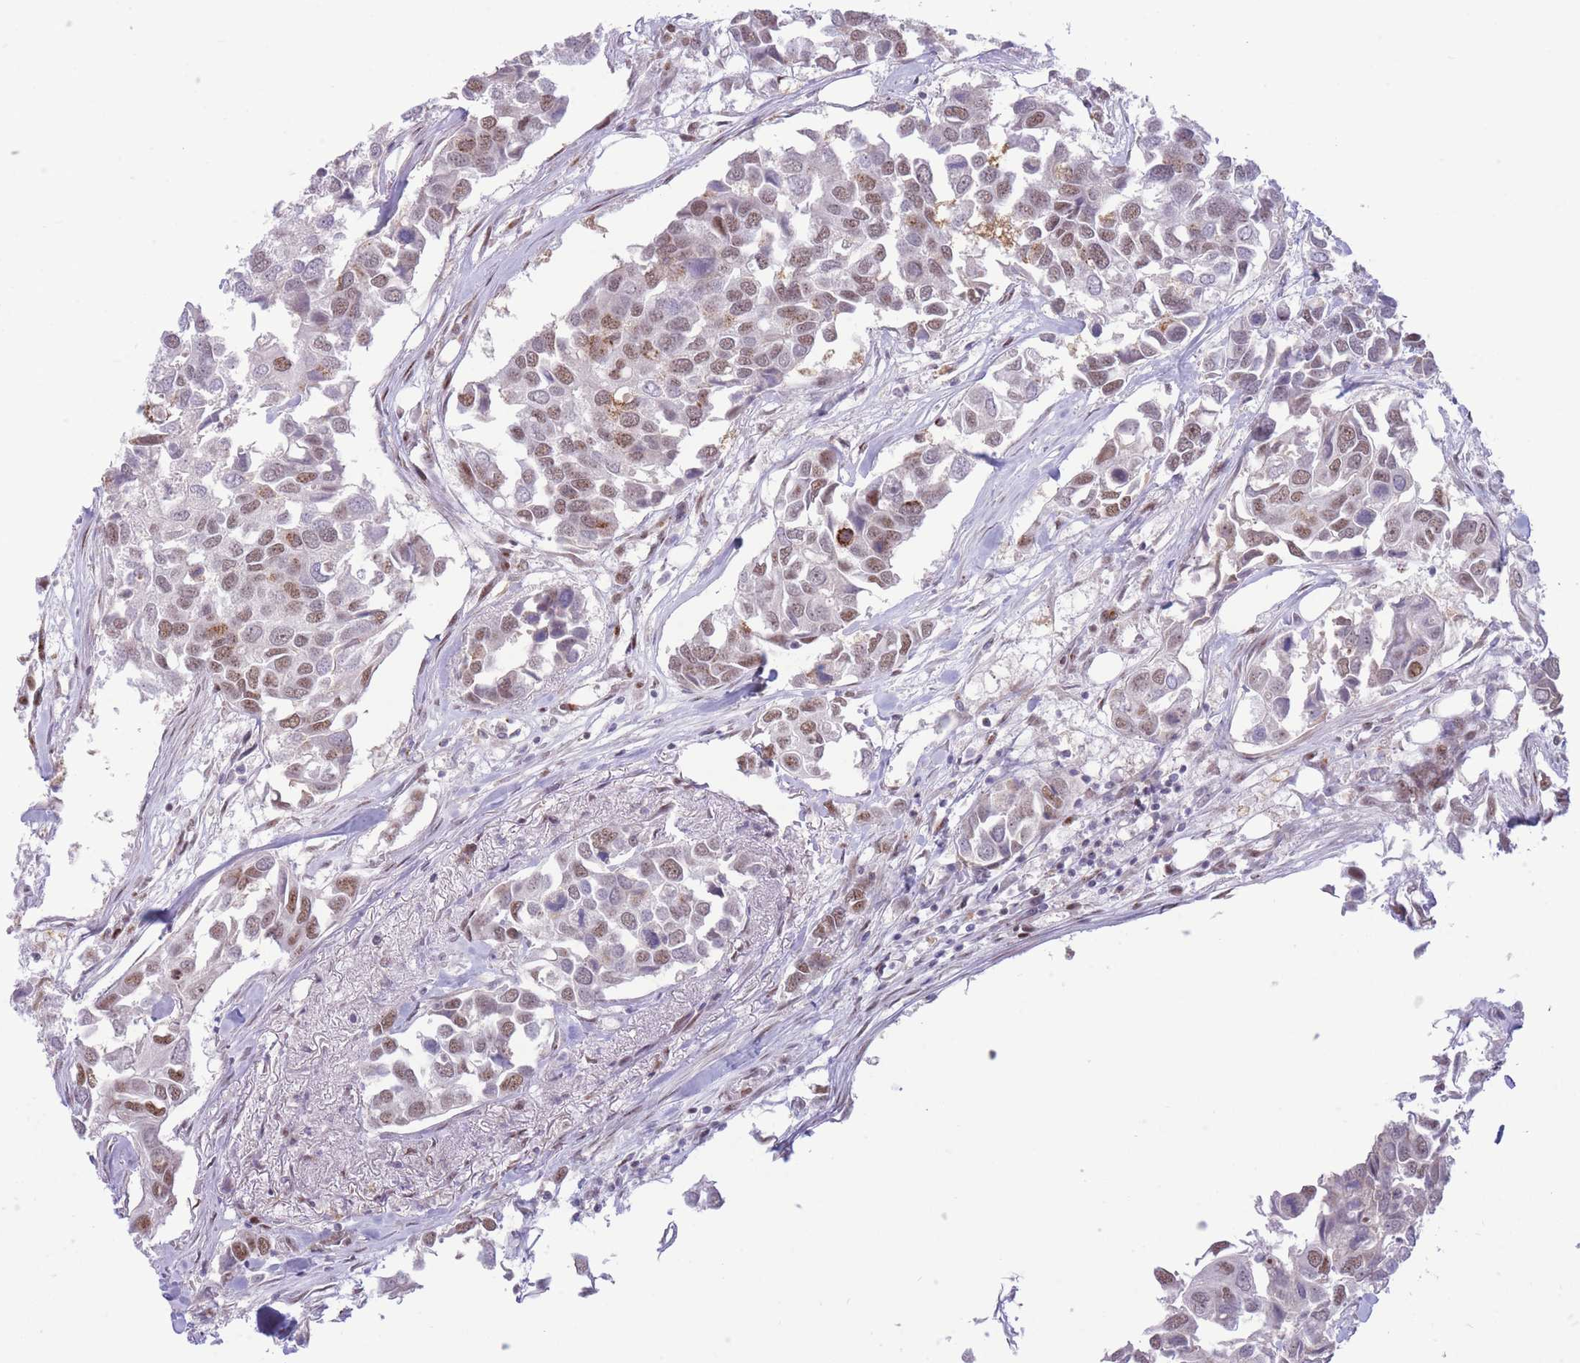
{"staining": {"intensity": "moderate", "quantity": ">75%", "location": "cytoplasmic/membranous,nuclear"}, "tissue": "breast cancer", "cell_type": "Tumor cells", "image_type": "cancer", "snomed": [{"axis": "morphology", "description": "Duct carcinoma"}, {"axis": "topography", "description": "Breast"}], "caption": "Breast cancer tissue reveals moderate cytoplasmic/membranous and nuclear expression in approximately >75% of tumor cells", "gene": "INO80C", "patient": {"sex": "female", "age": 83}}